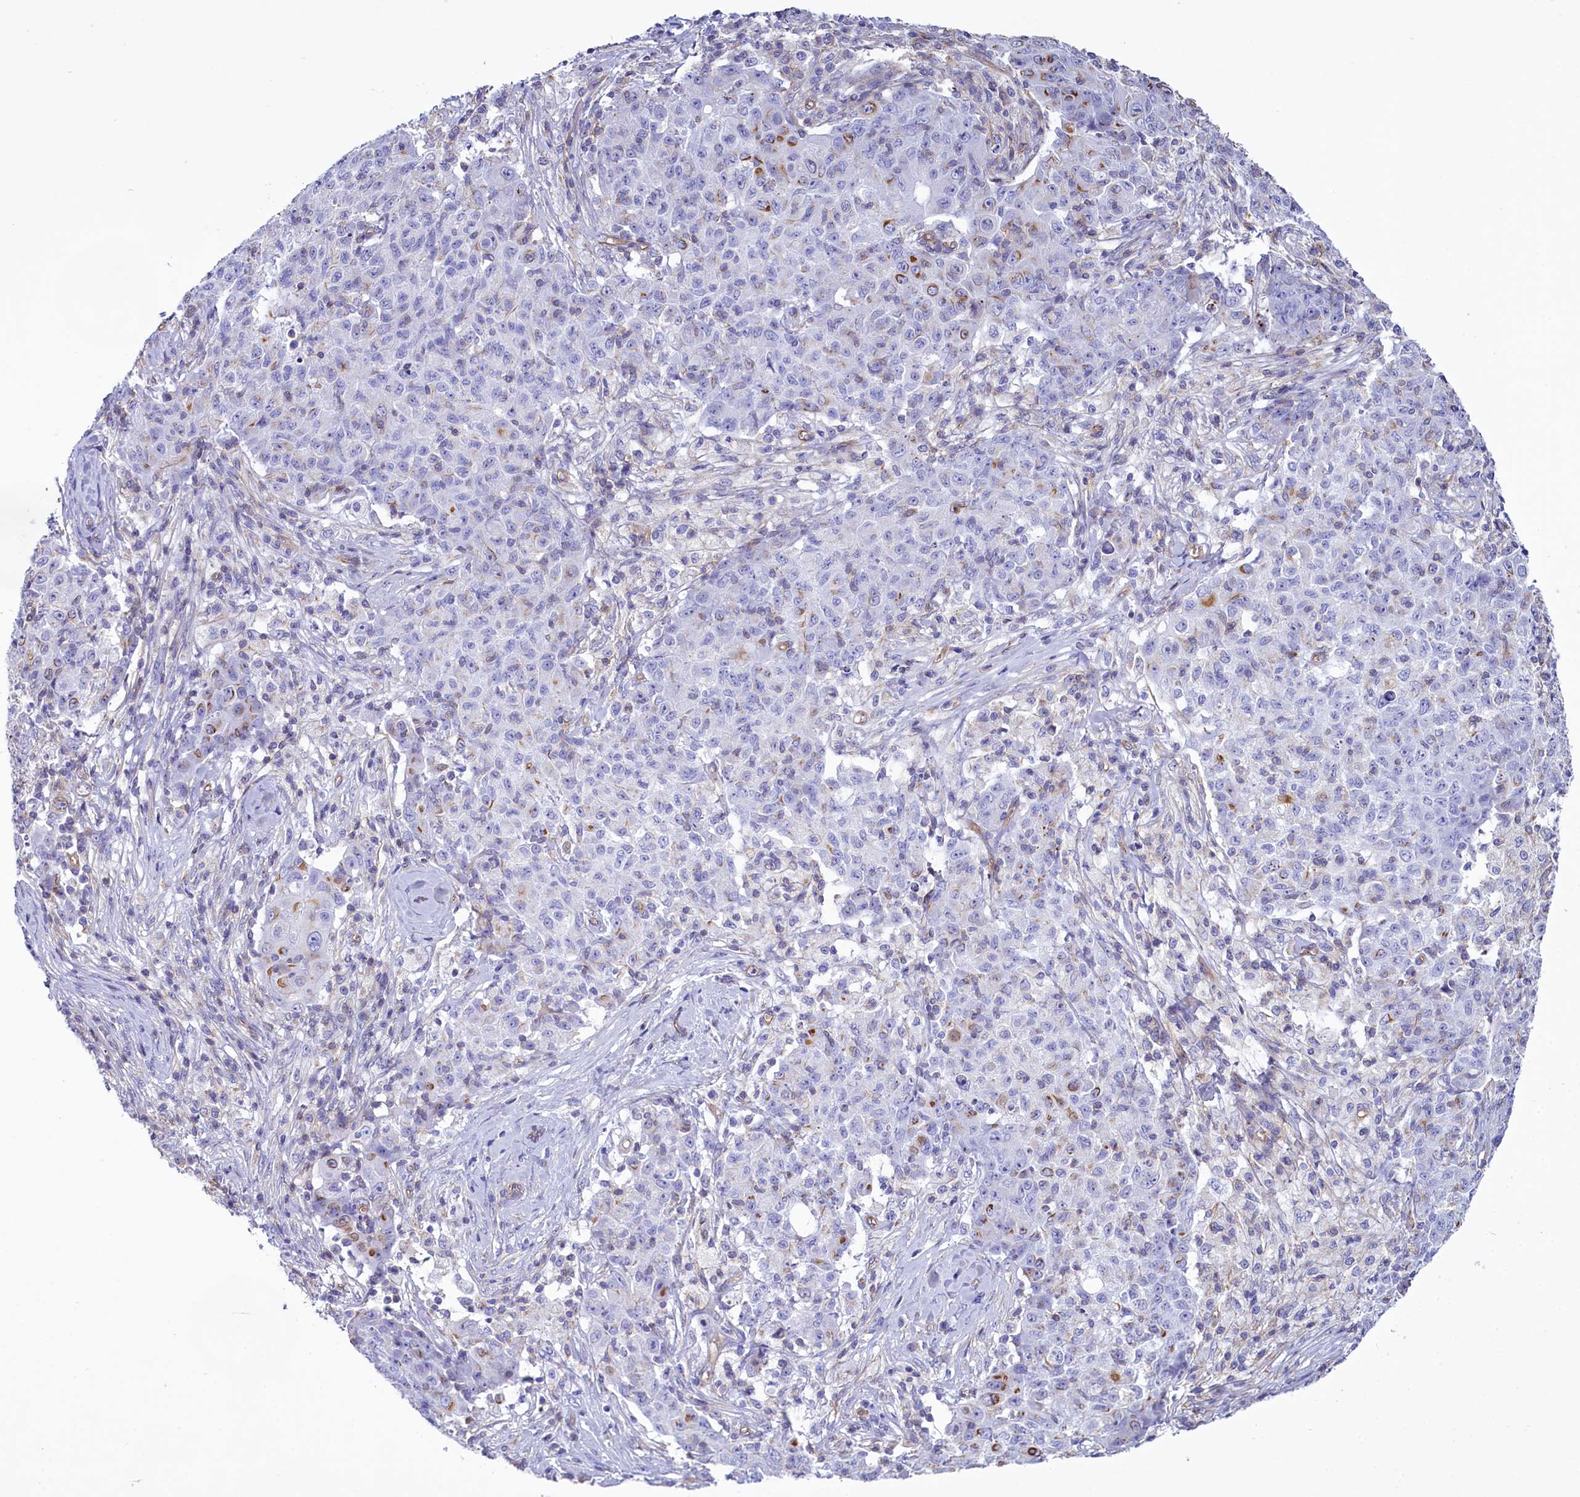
{"staining": {"intensity": "negative", "quantity": "none", "location": "none"}, "tissue": "ovarian cancer", "cell_type": "Tumor cells", "image_type": "cancer", "snomed": [{"axis": "morphology", "description": "Carcinoma, endometroid"}, {"axis": "topography", "description": "Ovary"}], "caption": "The IHC histopathology image has no significant staining in tumor cells of endometroid carcinoma (ovarian) tissue.", "gene": "CD99", "patient": {"sex": "female", "age": 42}}